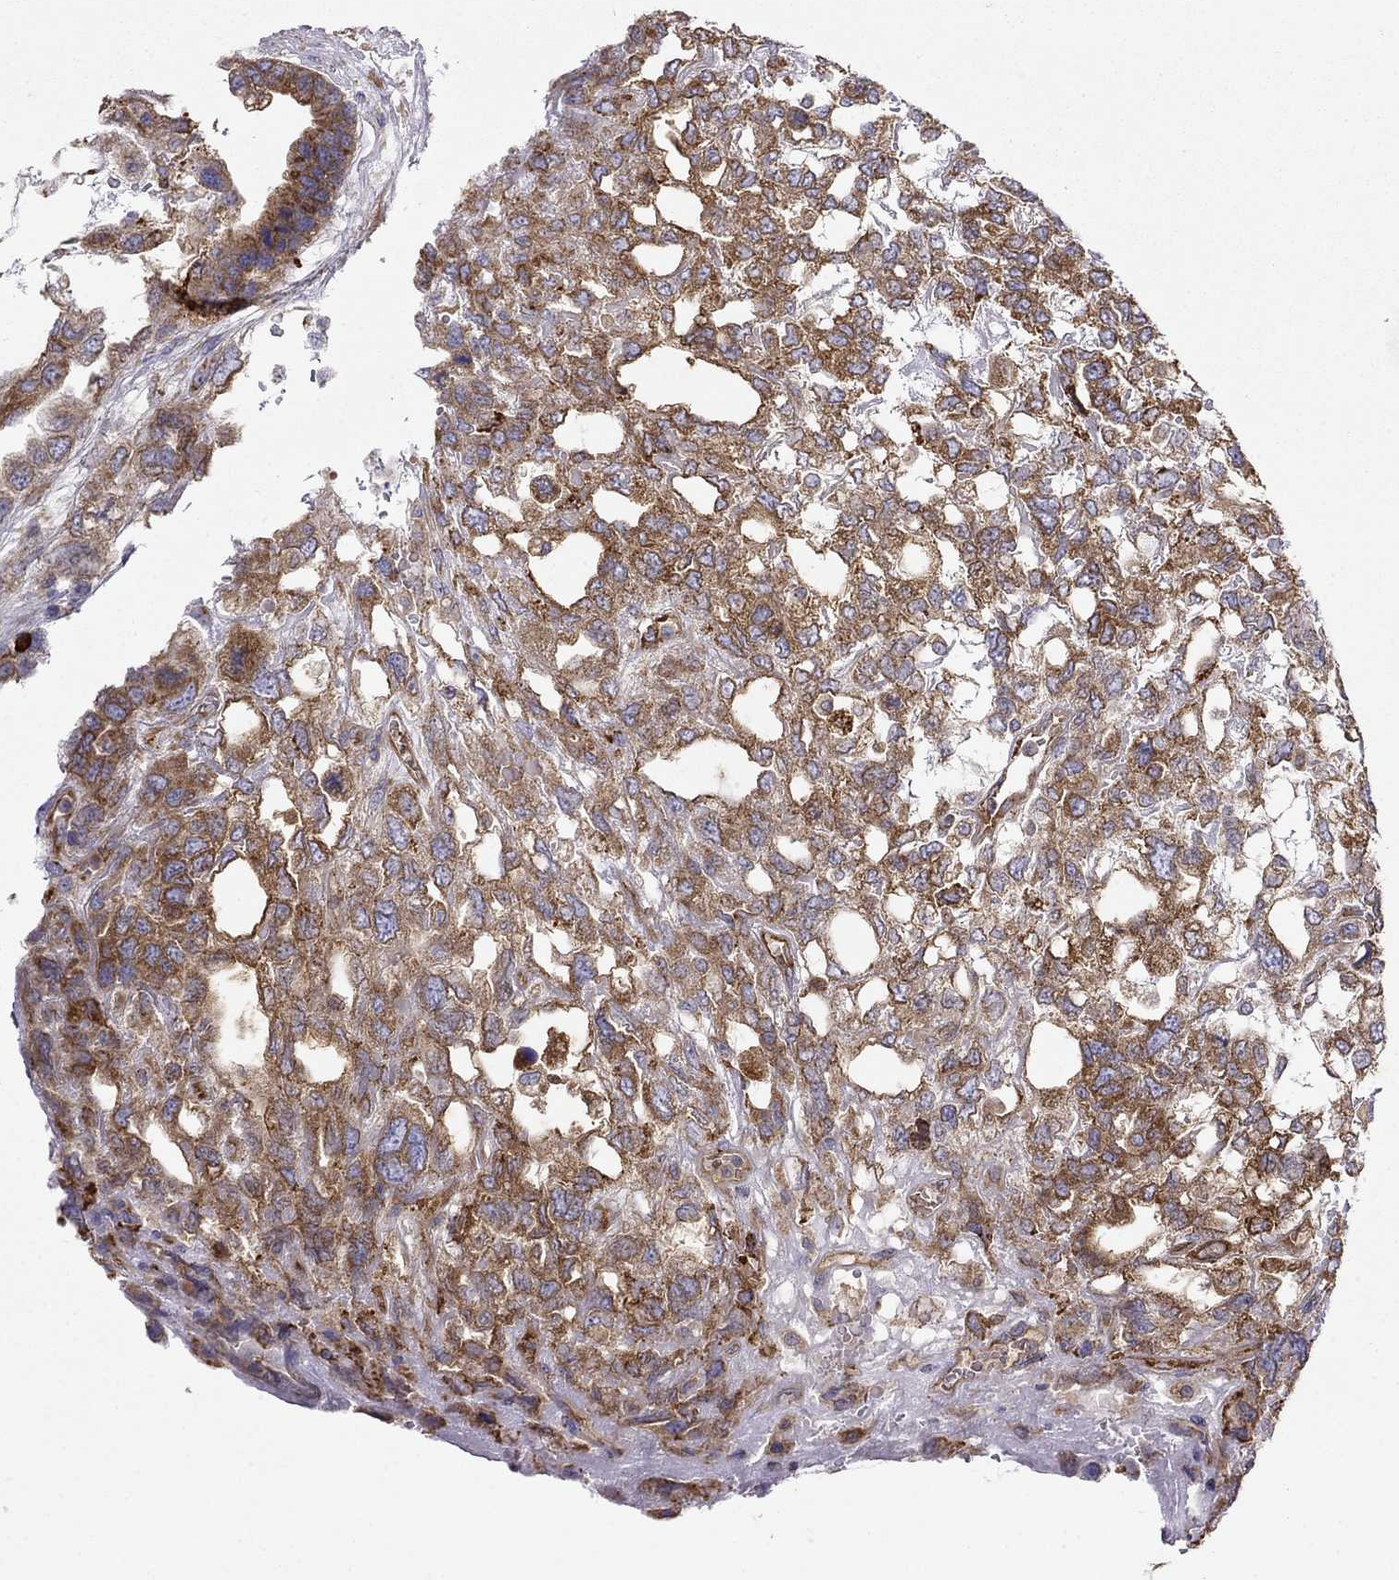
{"staining": {"intensity": "strong", "quantity": ">75%", "location": "cytoplasmic/membranous"}, "tissue": "testis cancer", "cell_type": "Tumor cells", "image_type": "cancer", "snomed": [{"axis": "morphology", "description": "Seminoma, NOS"}, {"axis": "topography", "description": "Testis"}], "caption": "Human seminoma (testis) stained with a protein marker exhibits strong staining in tumor cells.", "gene": "LONRF2", "patient": {"sex": "male", "age": 52}}